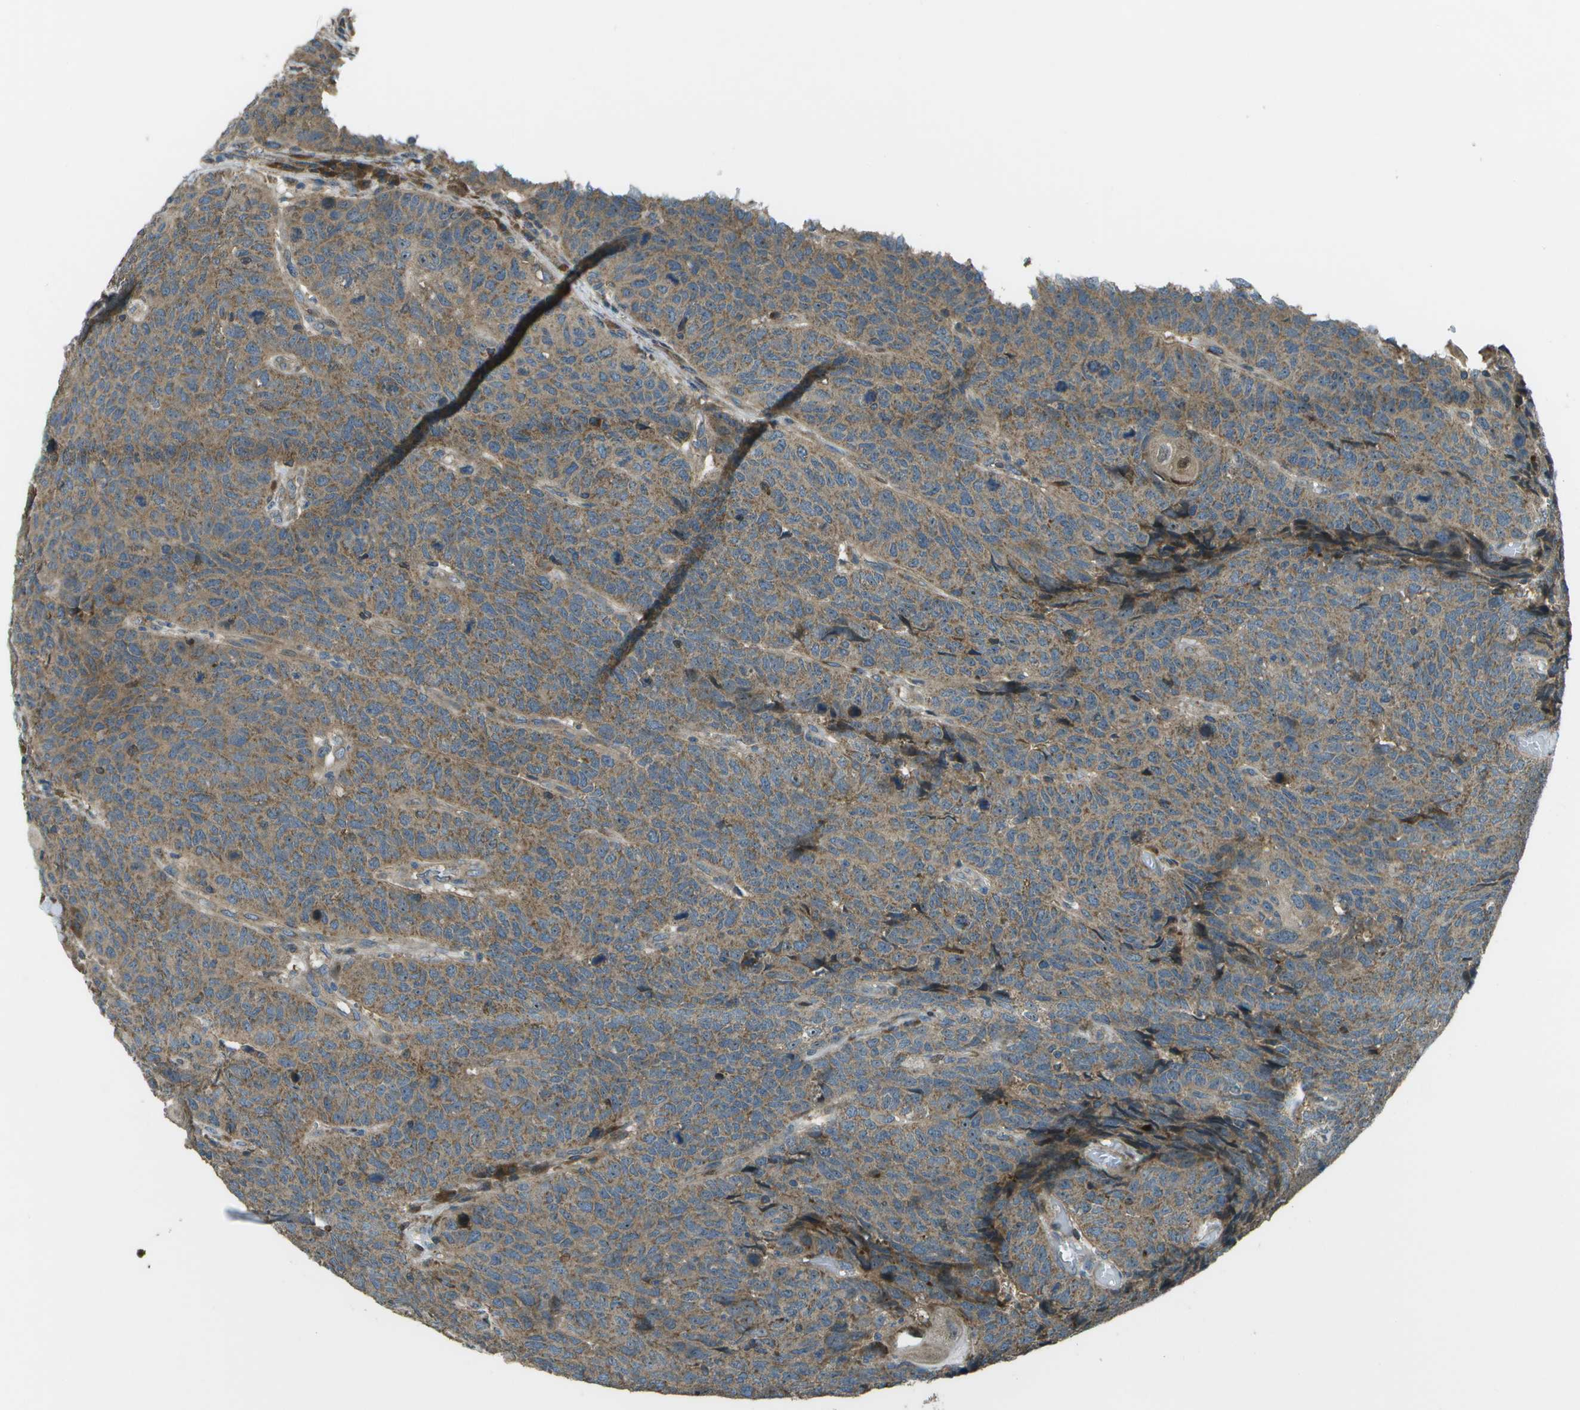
{"staining": {"intensity": "moderate", "quantity": ">75%", "location": "cytoplasmic/membranous"}, "tissue": "head and neck cancer", "cell_type": "Tumor cells", "image_type": "cancer", "snomed": [{"axis": "morphology", "description": "Squamous cell carcinoma, NOS"}, {"axis": "topography", "description": "Head-Neck"}], "caption": "A medium amount of moderate cytoplasmic/membranous positivity is present in about >75% of tumor cells in head and neck squamous cell carcinoma tissue.", "gene": "PXYLP1", "patient": {"sex": "male", "age": 66}}